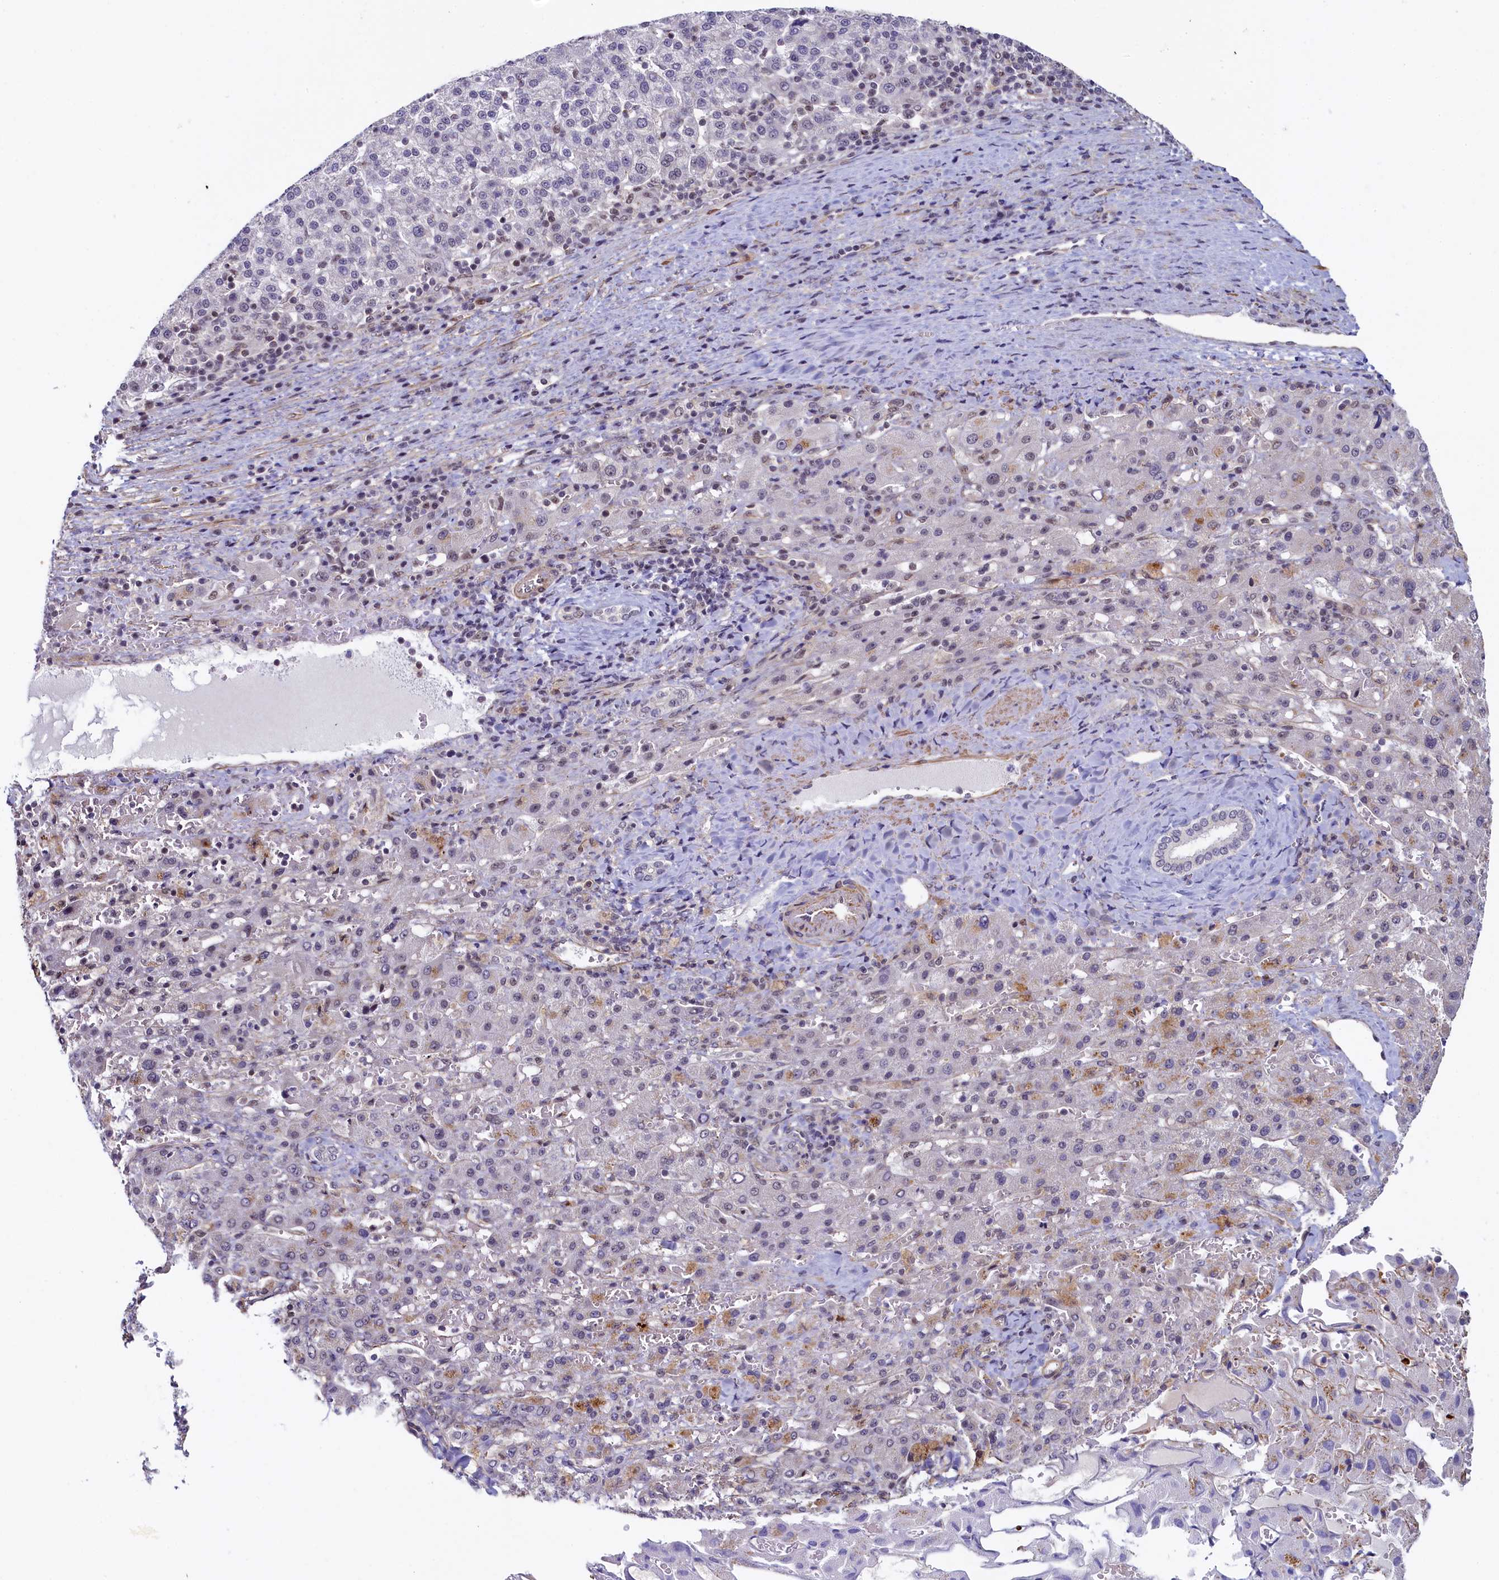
{"staining": {"intensity": "negative", "quantity": "none", "location": "none"}, "tissue": "liver cancer", "cell_type": "Tumor cells", "image_type": "cancer", "snomed": [{"axis": "morphology", "description": "Carcinoma, Hepatocellular, NOS"}, {"axis": "topography", "description": "Liver"}], "caption": "Image shows no significant protein staining in tumor cells of liver cancer (hepatocellular carcinoma).", "gene": "INTS14", "patient": {"sex": "female", "age": 58}}